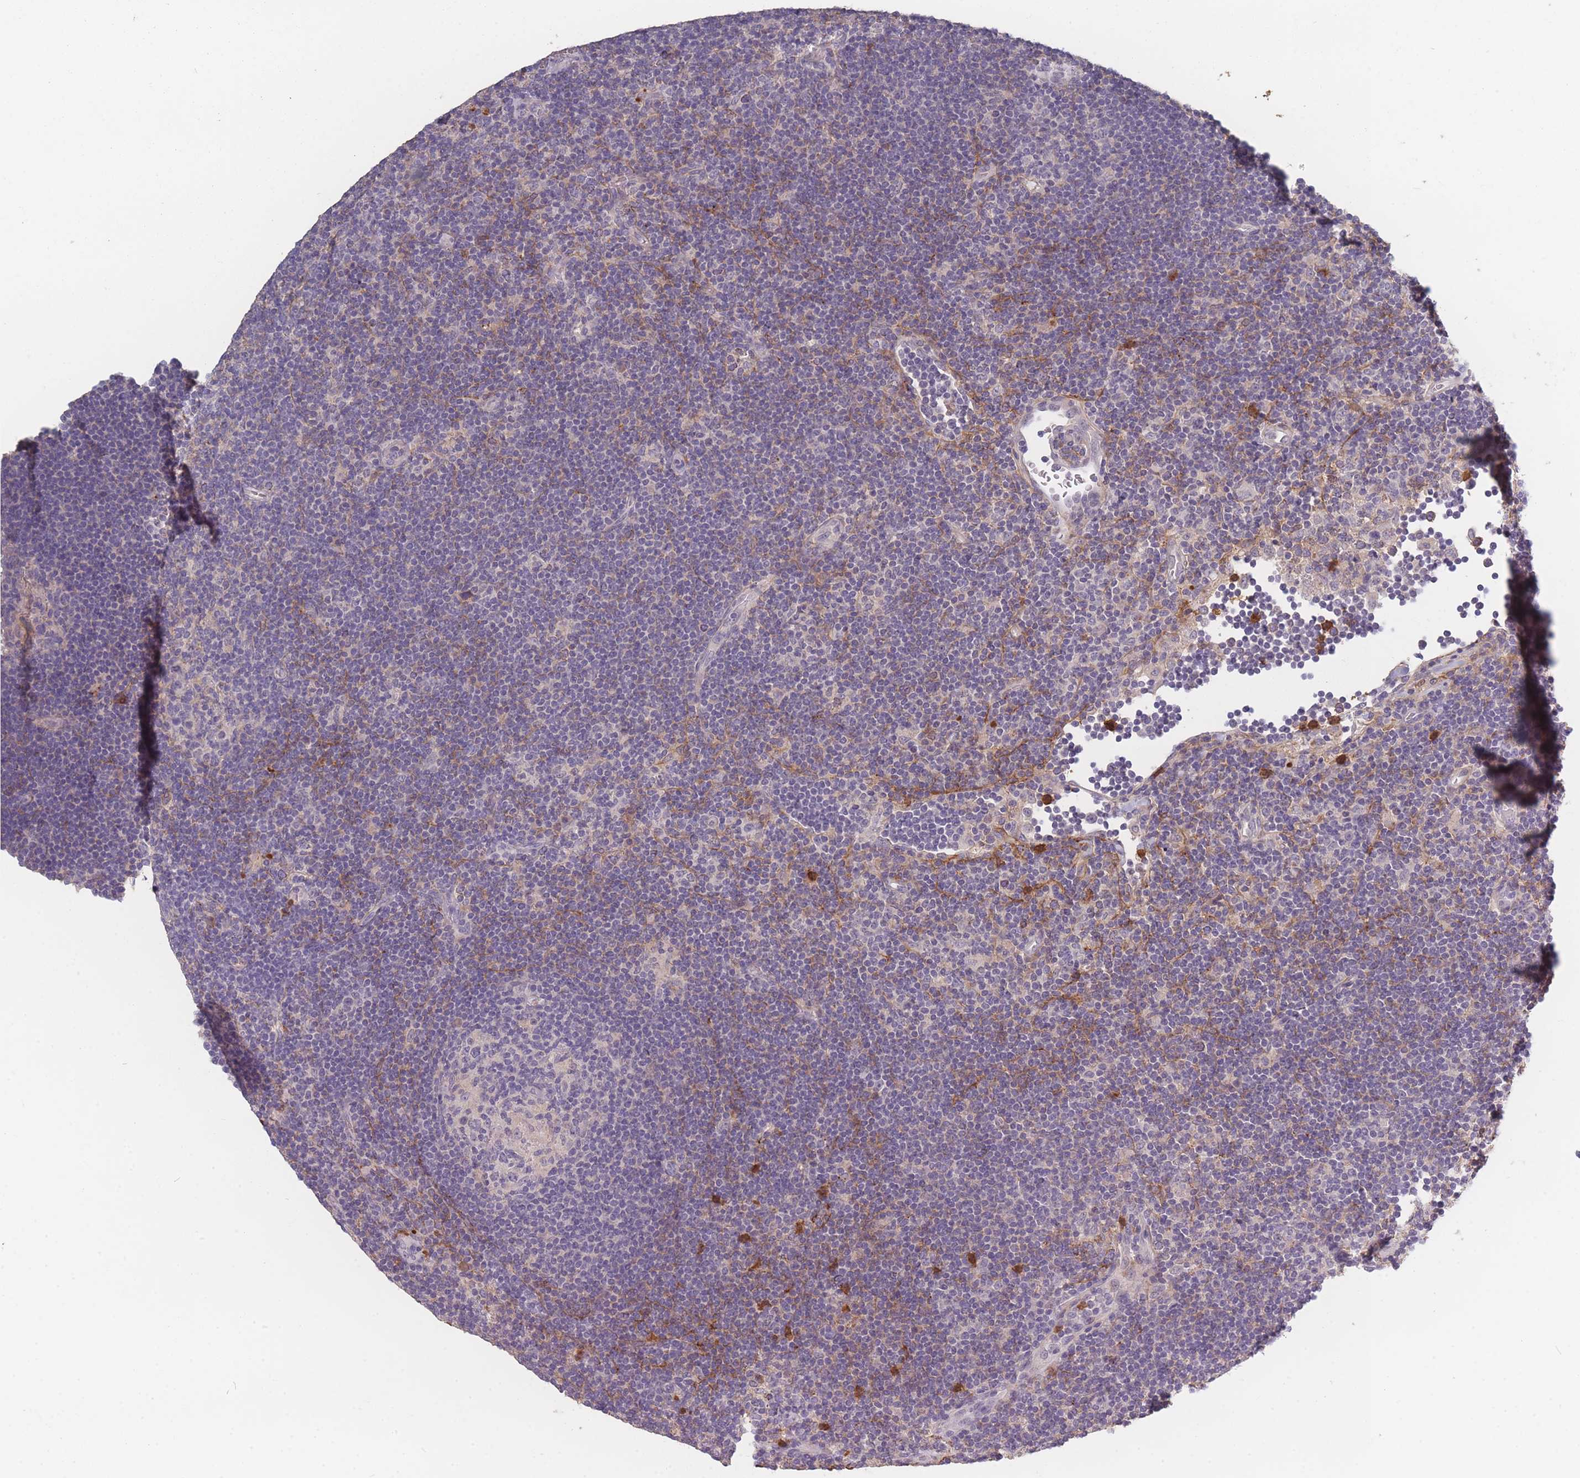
{"staining": {"intensity": "negative", "quantity": "none", "location": "none"}, "tissue": "lymphoma", "cell_type": "Tumor cells", "image_type": "cancer", "snomed": [{"axis": "morphology", "description": "Hodgkin's disease, NOS"}, {"axis": "topography", "description": "Lymph node"}], "caption": "DAB immunohistochemical staining of lymphoma displays no significant expression in tumor cells.", "gene": "BST1", "patient": {"sex": "female", "age": 57}}